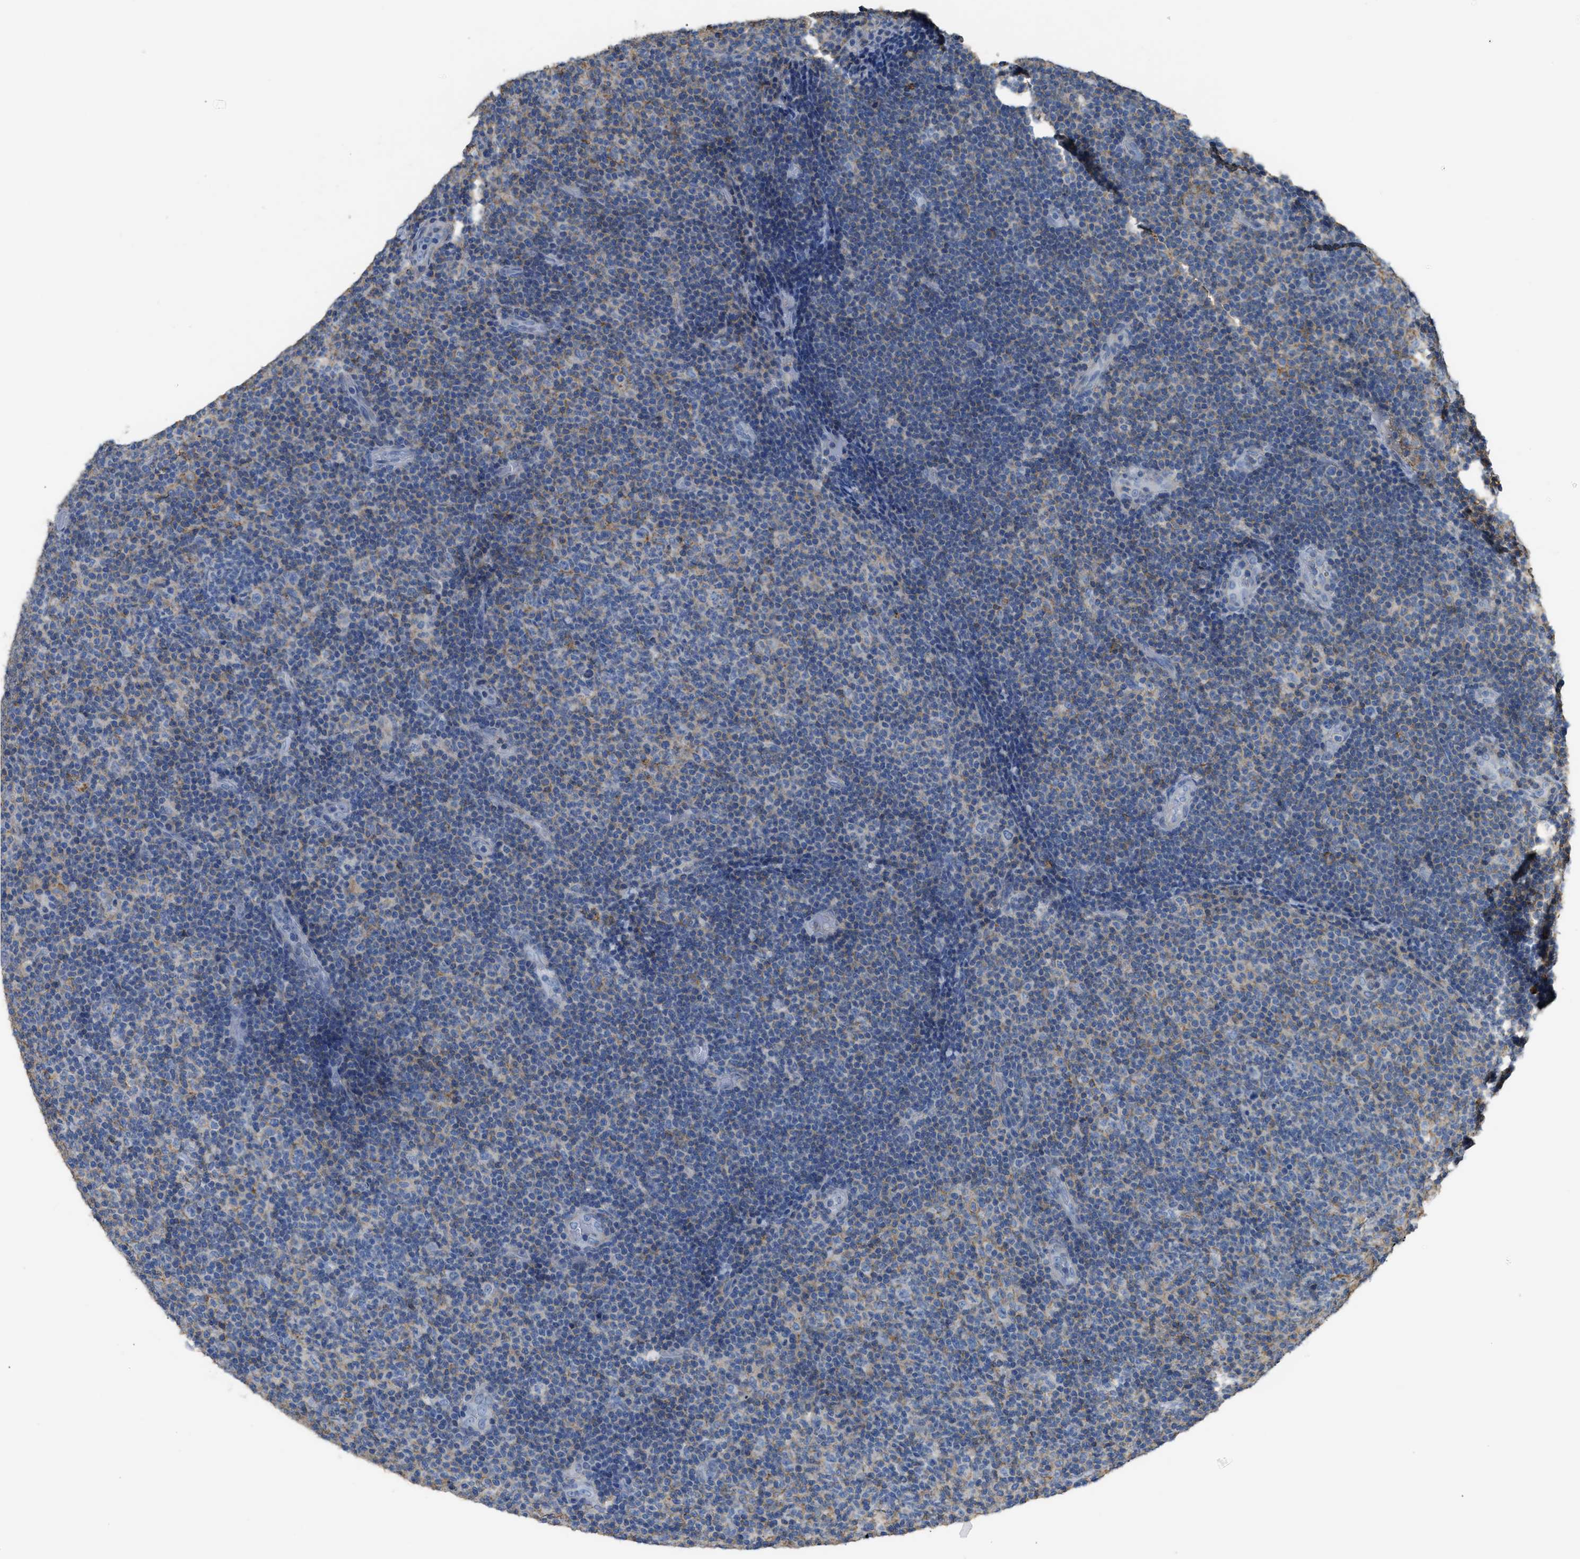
{"staining": {"intensity": "weak", "quantity": "<25%", "location": "cytoplasmic/membranous"}, "tissue": "lymphoma", "cell_type": "Tumor cells", "image_type": "cancer", "snomed": [{"axis": "morphology", "description": "Malignant lymphoma, non-Hodgkin's type, Low grade"}, {"axis": "topography", "description": "Lymph node"}], "caption": "DAB (3,3'-diaminobenzidine) immunohistochemical staining of human malignant lymphoma, non-Hodgkin's type (low-grade) reveals no significant positivity in tumor cells.", "gene": "OR51E1", "patient": {"sex": "male", "age": 83}}